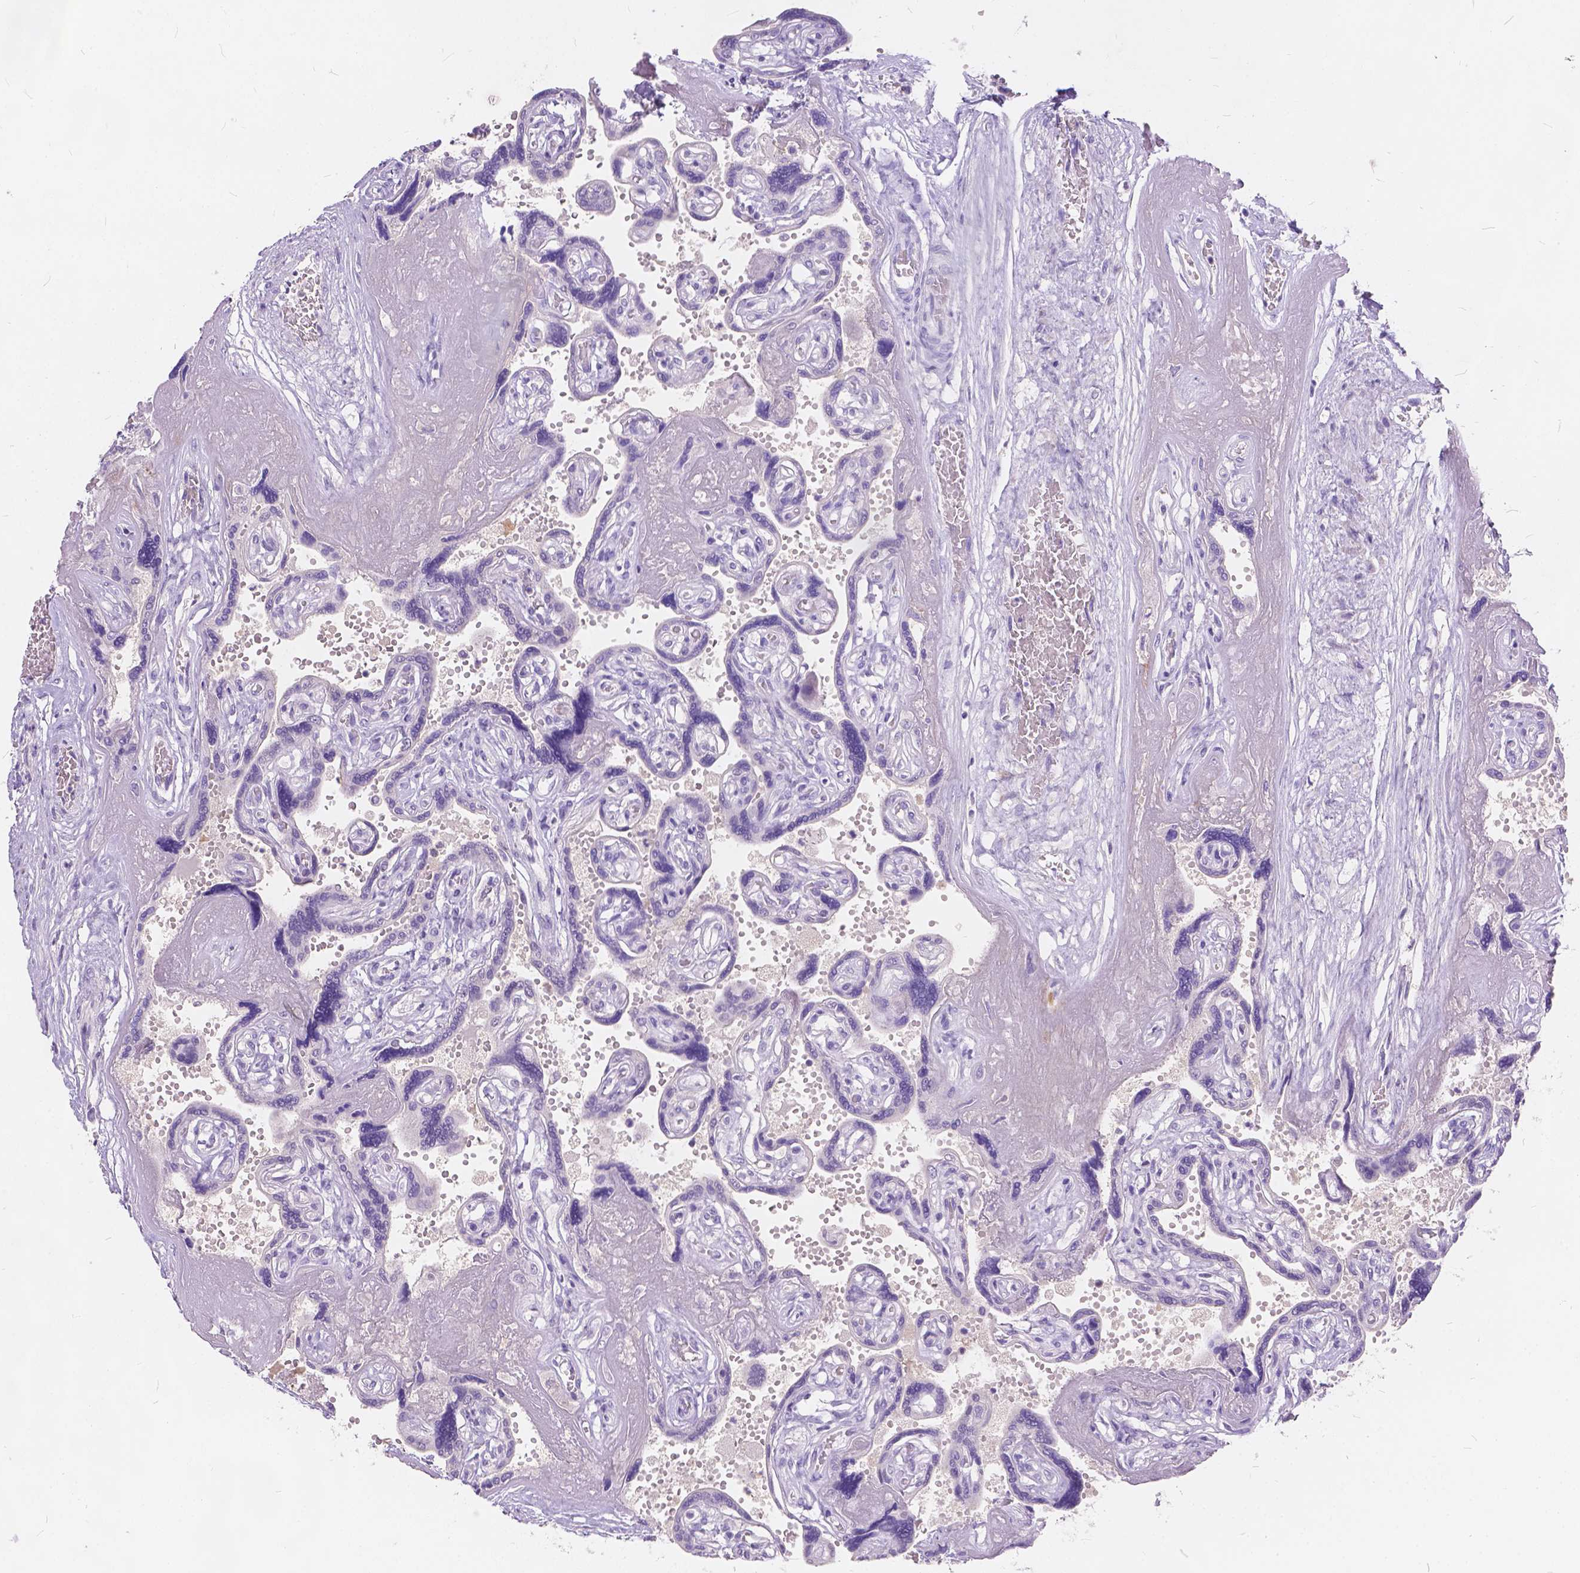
{"staining": {"intensity": "negative", "quantity": "none", "location": "none"}, "tissue": "placenta", "cell_type": "Decidual cells", "image_type": "normal", "snomed": [{"axis": "morphology", "description": "Normal tissue, NOS"}, {"axis": "topography", "description": "Placenta"}], "caption": "Immunohistochemical staining of benign human placenta demonstrates no significant positivity in decidual cells.", "gene": "PEX11G", "patient": {"sex": "female", "age": 32}}